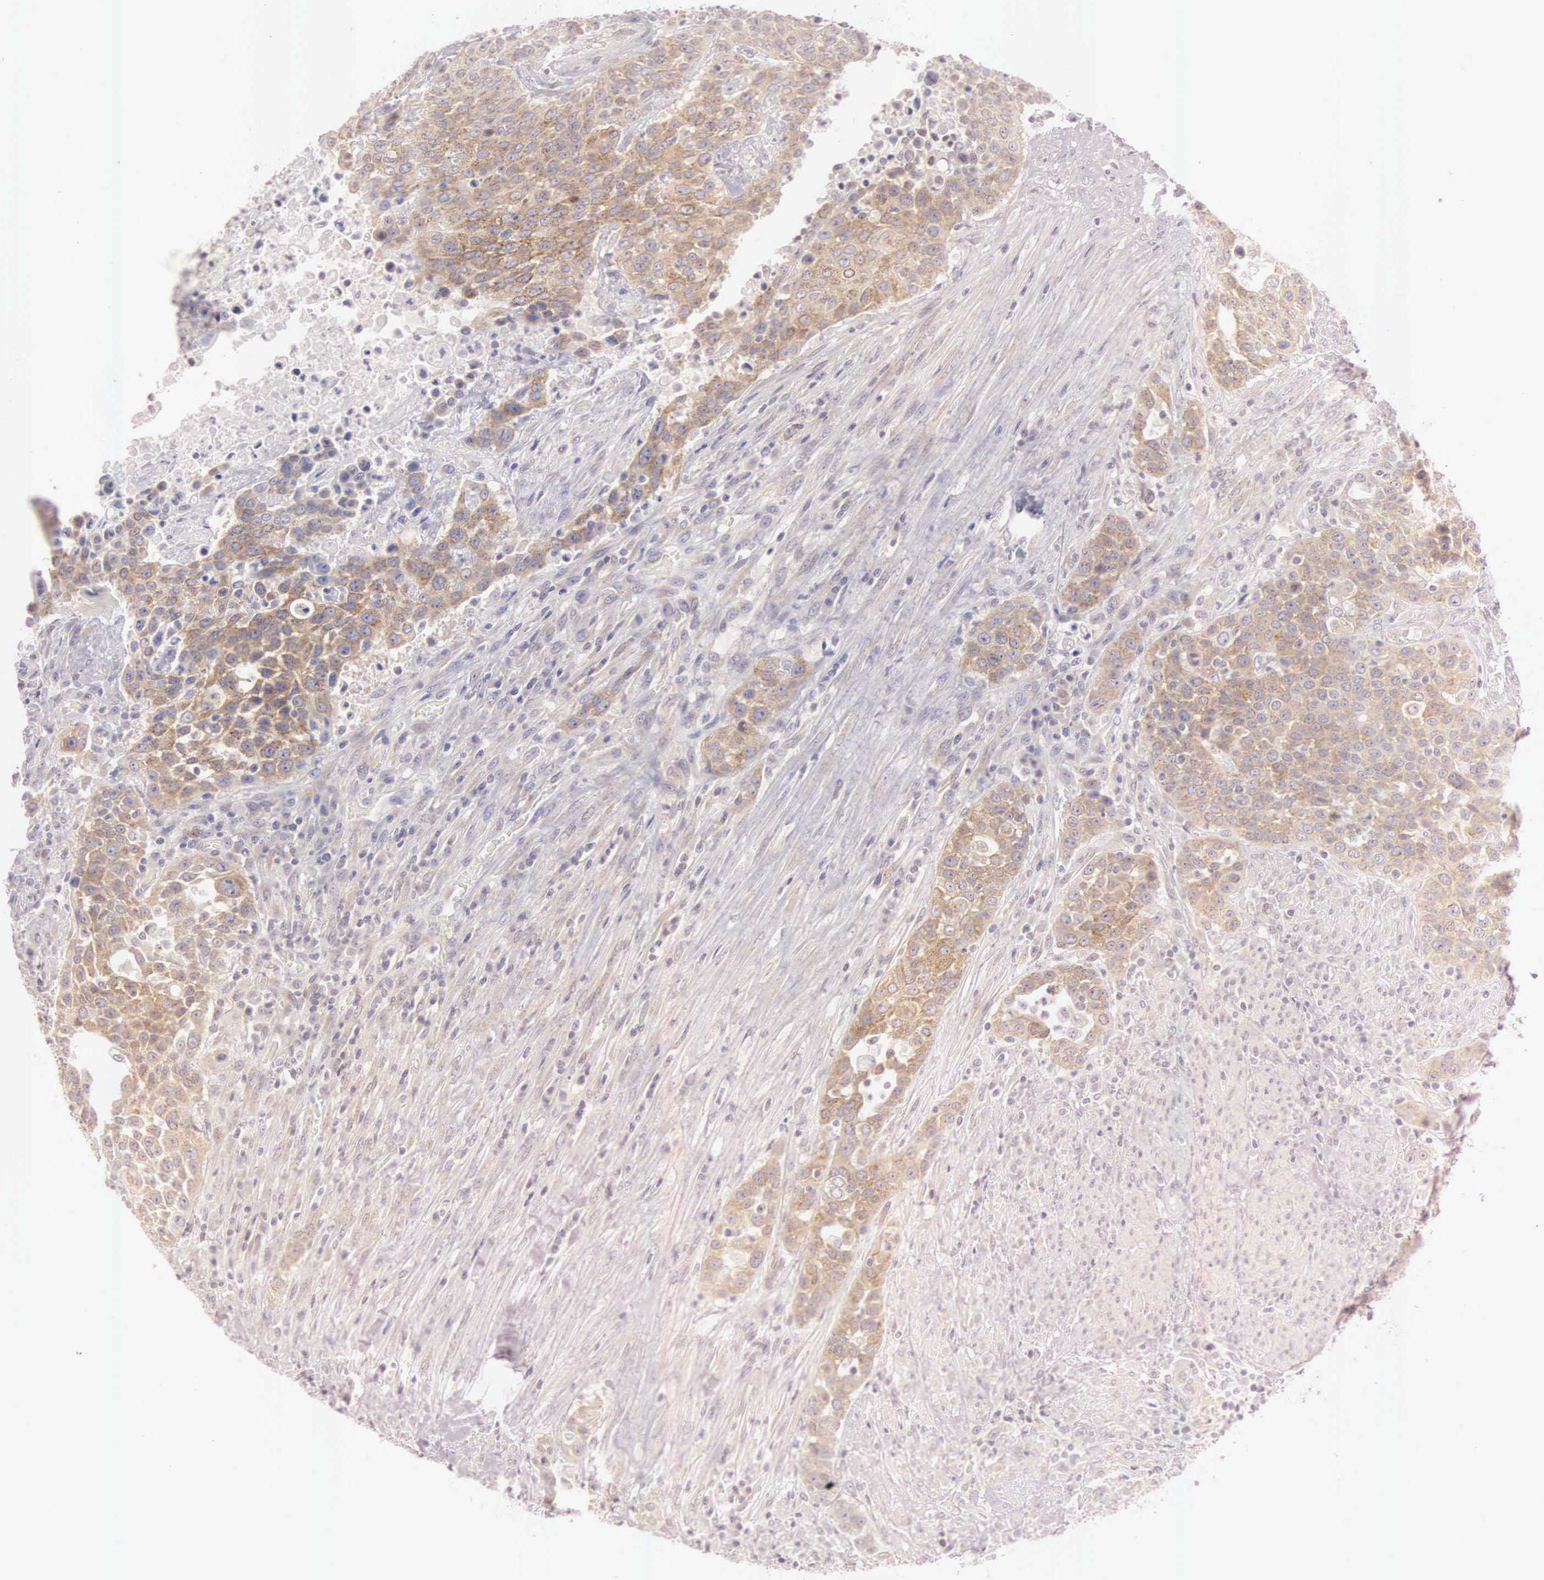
{"staining": {"intensity": "moderate", "quantity": ">75%", "location": "cytoplasmic/membranous"}, "tissue": "urothelial cancer", "cell_type": "Tumor cells", "image_type": "cancer", "snomed": [{"axis": "morphology", "description": "Urothelial carcinoma, High grade"}, {"axis": "topography", "description": "Urinary bladder"}], "caption": "There is medium levels of moderate cytoplasmic/membranous positivity in tumor cells of urothelial cancer, as demonstrated by immunohistochemical staining (brown color).", "gene": "CEP170B", "patient": {"sex": "male", "age": 74}}